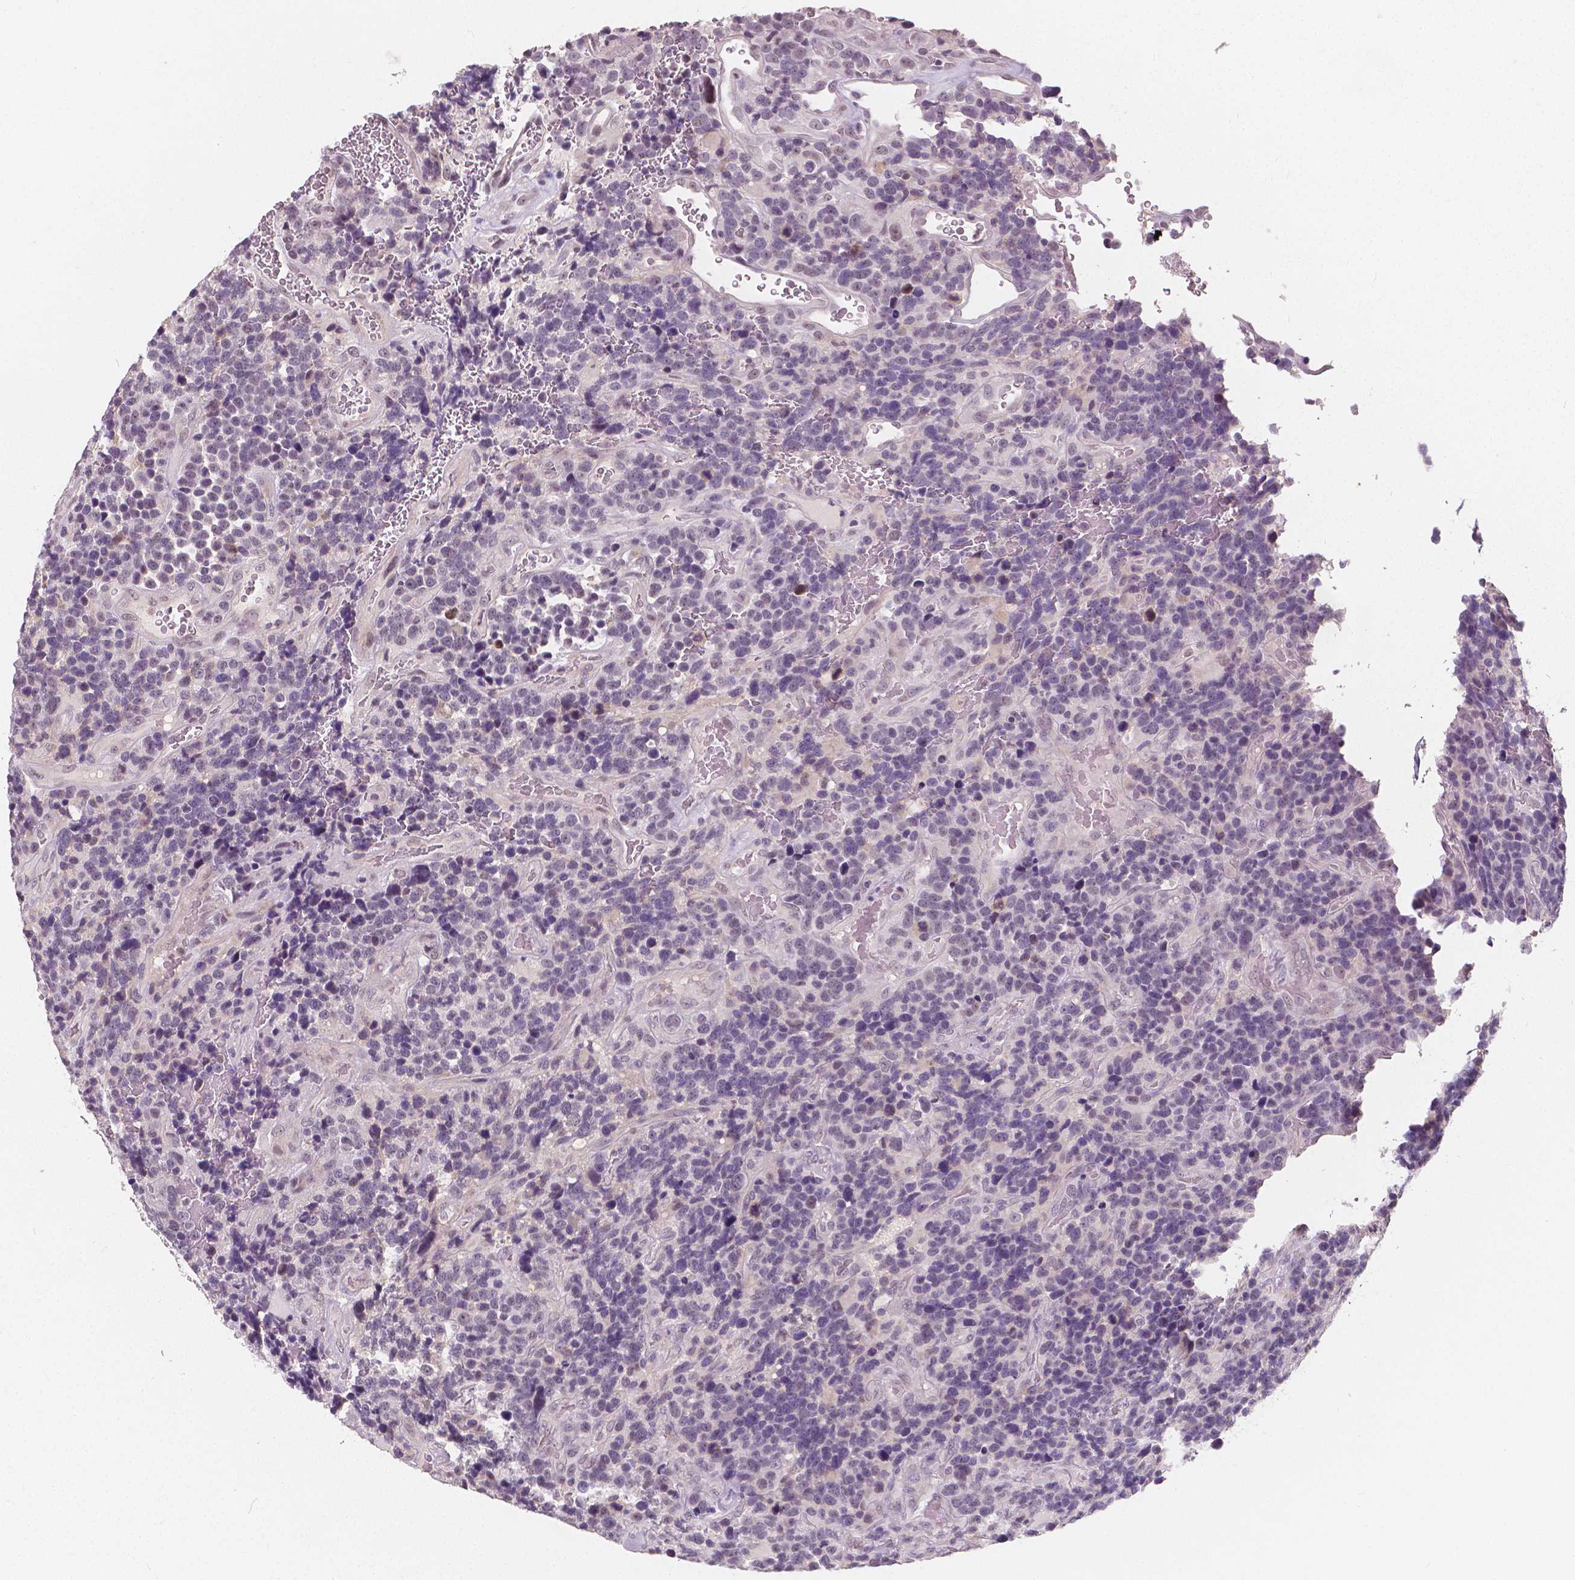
{"staining": {"intensity": "negative", "quantity": "none", "location": "none"}, "tissue": "glioma", "cell_type": "Tumor cells", "image_type": "cancer", "snomed": [{"axis": "morphology", "description": "Glioma, malignant, High grade"}, {"axis": "topography", "description": "Brain"}], "caption": "Histopathology image shows no significant protein staining in tumor cells of glioma.", "gene": "NOLC1", "patient": {"sex": "male", "age": 33}}